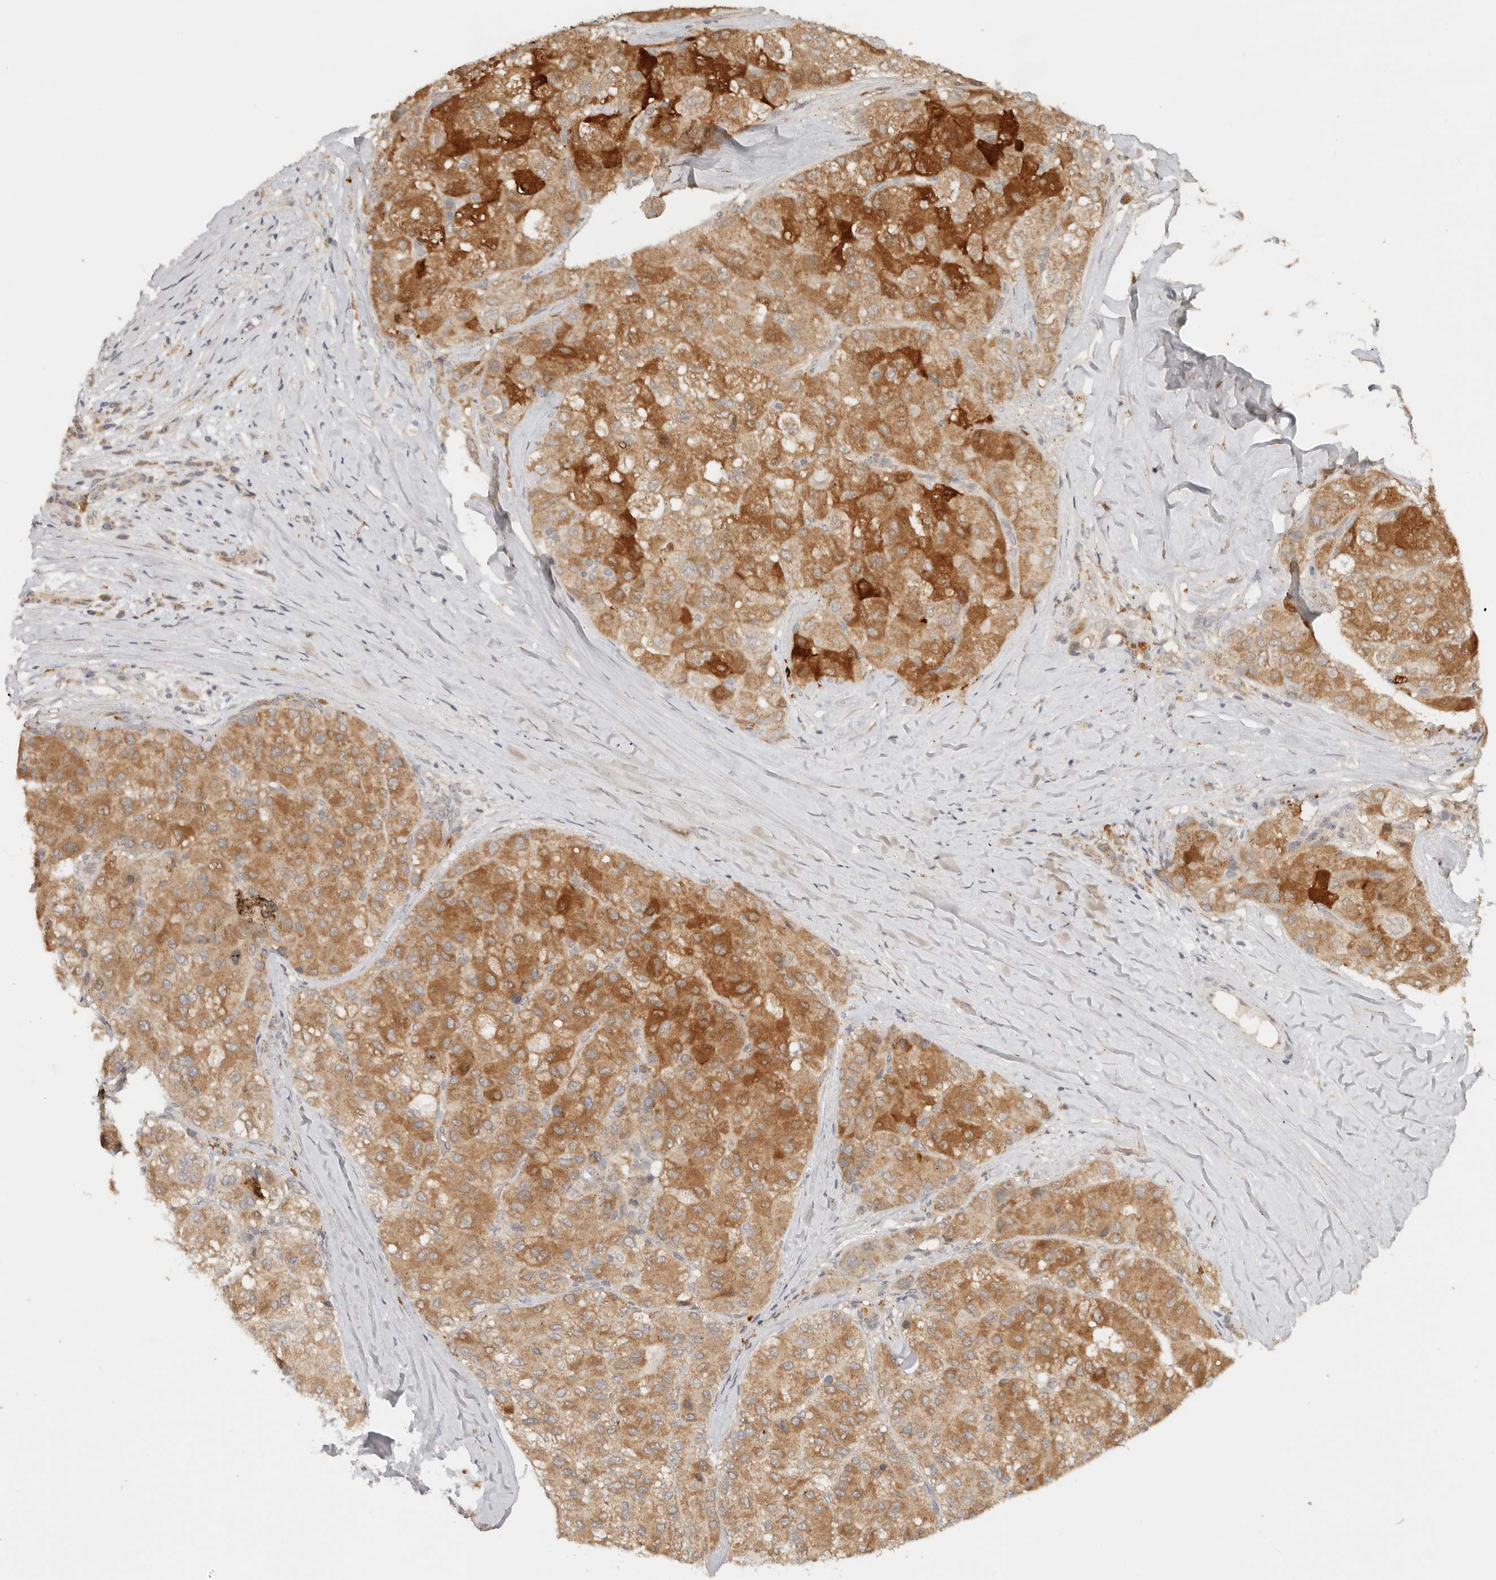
{"staining": {"intensity": "moderate", "quantity": ">75%", "location": "cytoplasmic/membranous"}, "tissue": "liver cancer", "cell_type": "Tumor cells", "image_type": "cancer", "snomed": [{"axis": "morphology", "description": "Carcinoma, Hepatocellular, NOS"}, {"axis": "topography", "description": "Liver"}], "caption": "Tumor cells demonstrate medium levels of moderate cytoplasmic/membranous expression in approximately >75% of cells in liver cancer (hepatocellular carcinoma). (DAB (3,3'-diaminobenzidine) IHC, brown staining for protein, blue staining for nuclei).", "gene": "LMO4", "patient": {"sex": "male", "age": 80}}